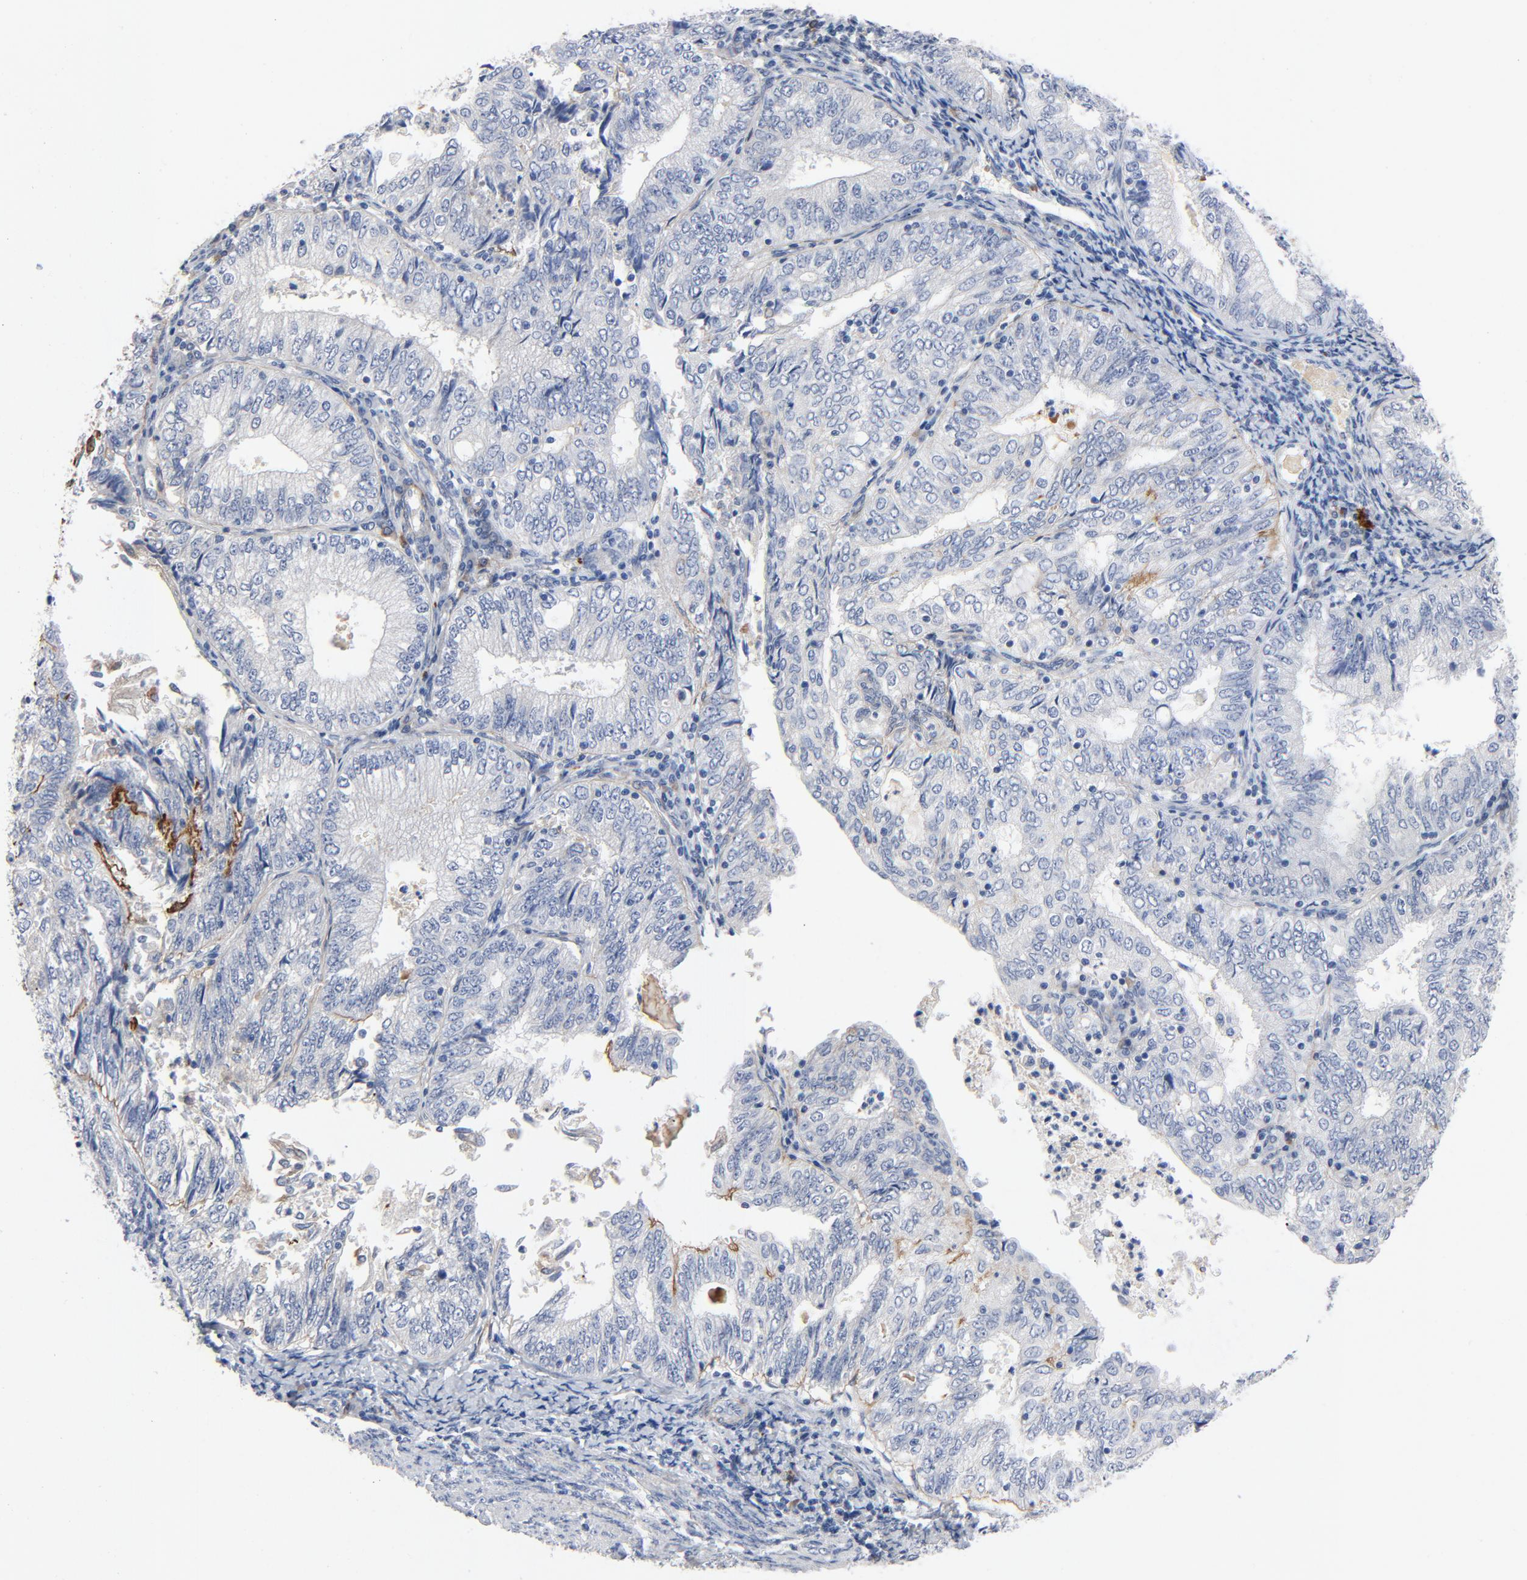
{"staining": {"intensity": "negative", "quantity": "none", "location": "none"}, "tissue": "endometrial cancer", "cell_type": "Tumor cells", "image_type": "cancer", "snomed": [{"axis": "morphology", "description": "Adenocarcinoma, NOS"}, {"axis": "topography", "description": "Endometrium"}], "caption": "Endometrial cancer (adenocarcinoma) stained for a protein using immunohistochemistry (IHC) shows no staining tumor cells.", "gene": "LAMC1", "patient": {"sex": "female", "age": 69}}